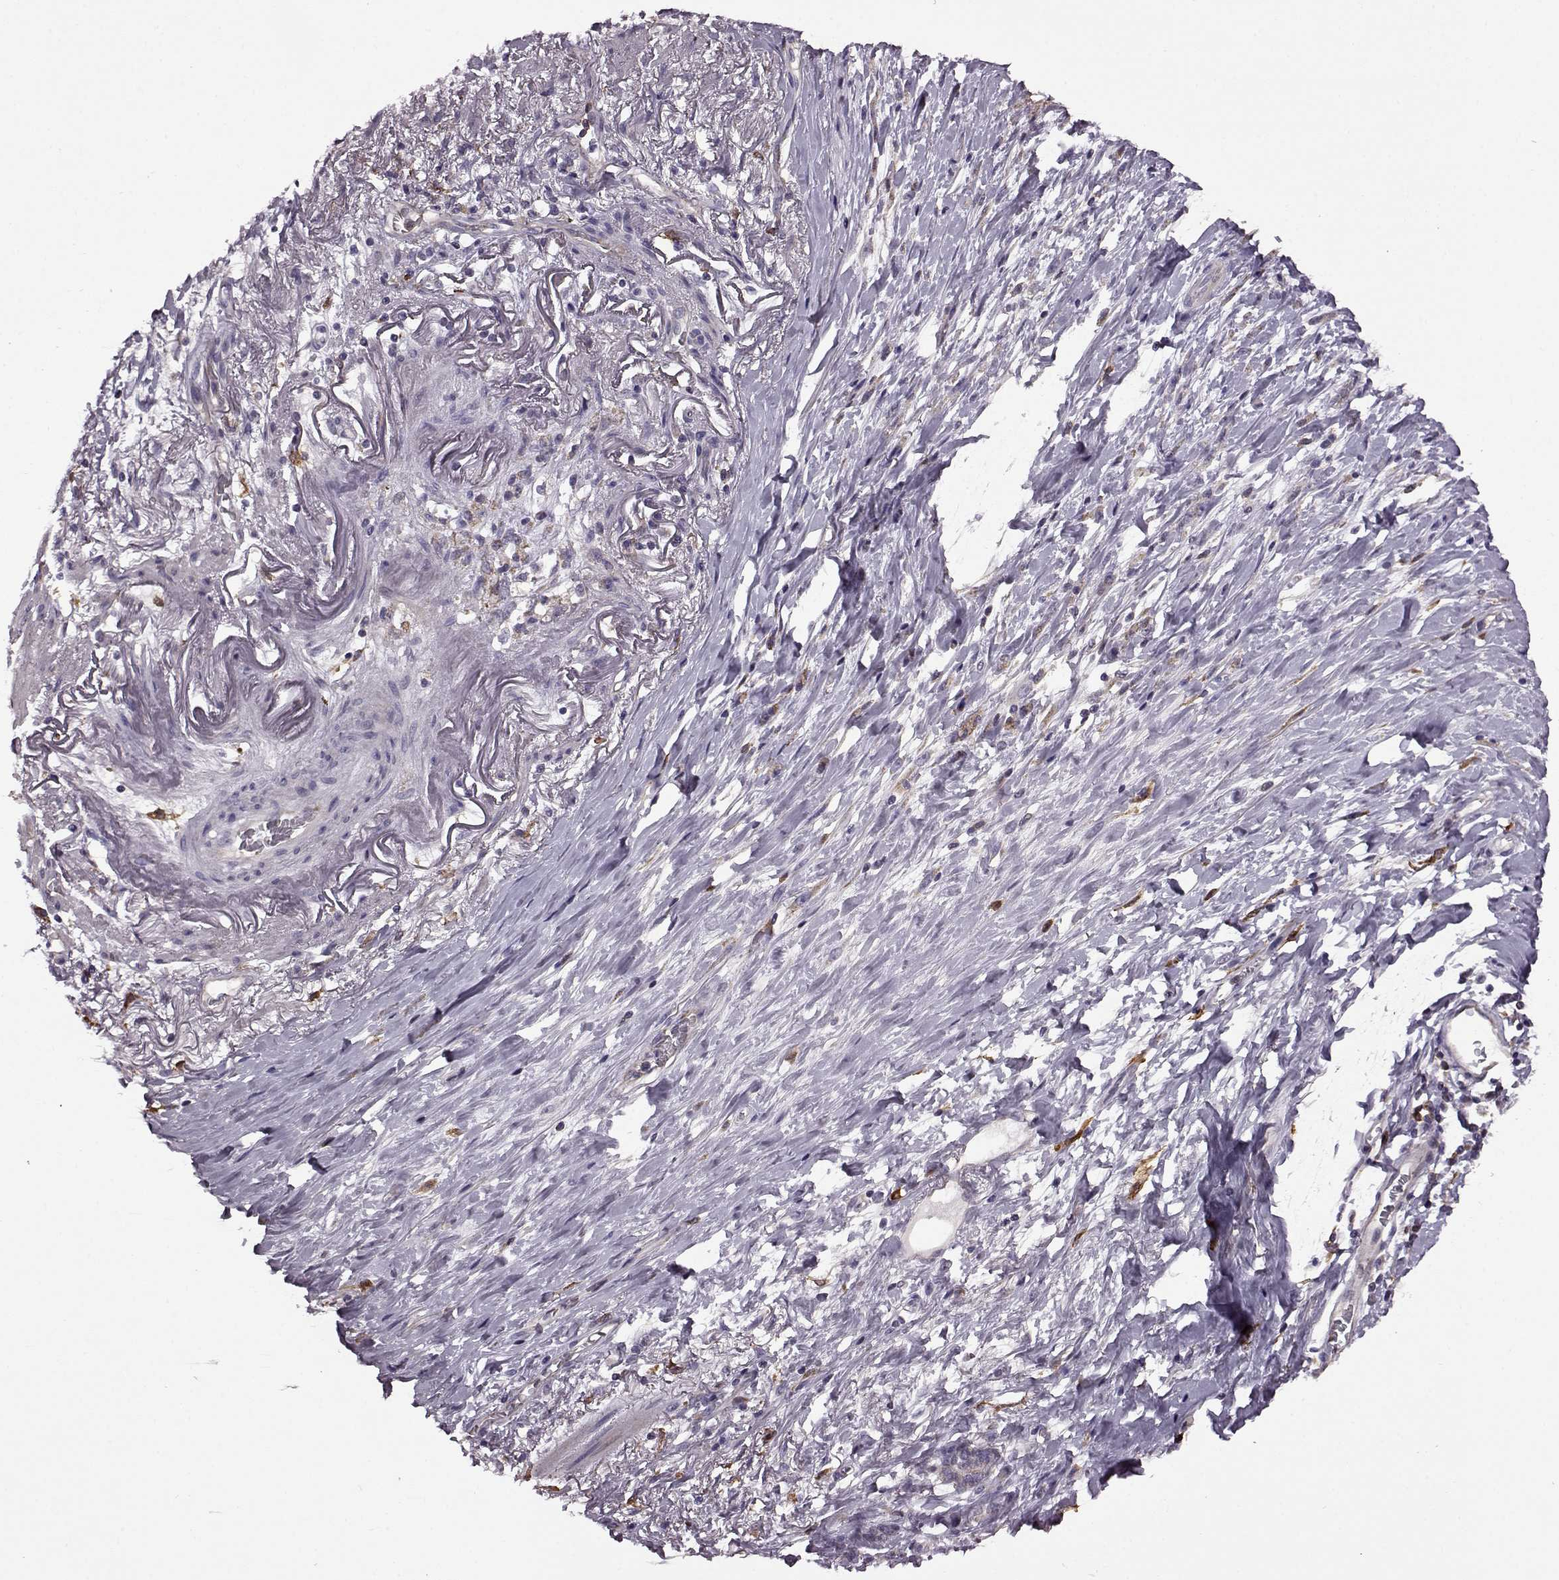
{"staining": {"intensity": "negative", "quantity": "none", "location": "none"}, "tissue": "stomach cancer", "cell_type": "Tumor cells", "image_type": "cancer", "snomed": [{"axis": "morphology", "description": "Adenocarcinoma, NOS"}, {"axis": "topography", "description": "Stomach"}], "caption": "DAB immunohistochemical staining of human stomach cancer (adenocarcinoma) displays no significant expression in tumor cells. (Immunohistochemistry (ihc), brightfield microscopy, high magnification).", "gene": "MTSS1", "patient": {"sex": "female", "age": 84}}